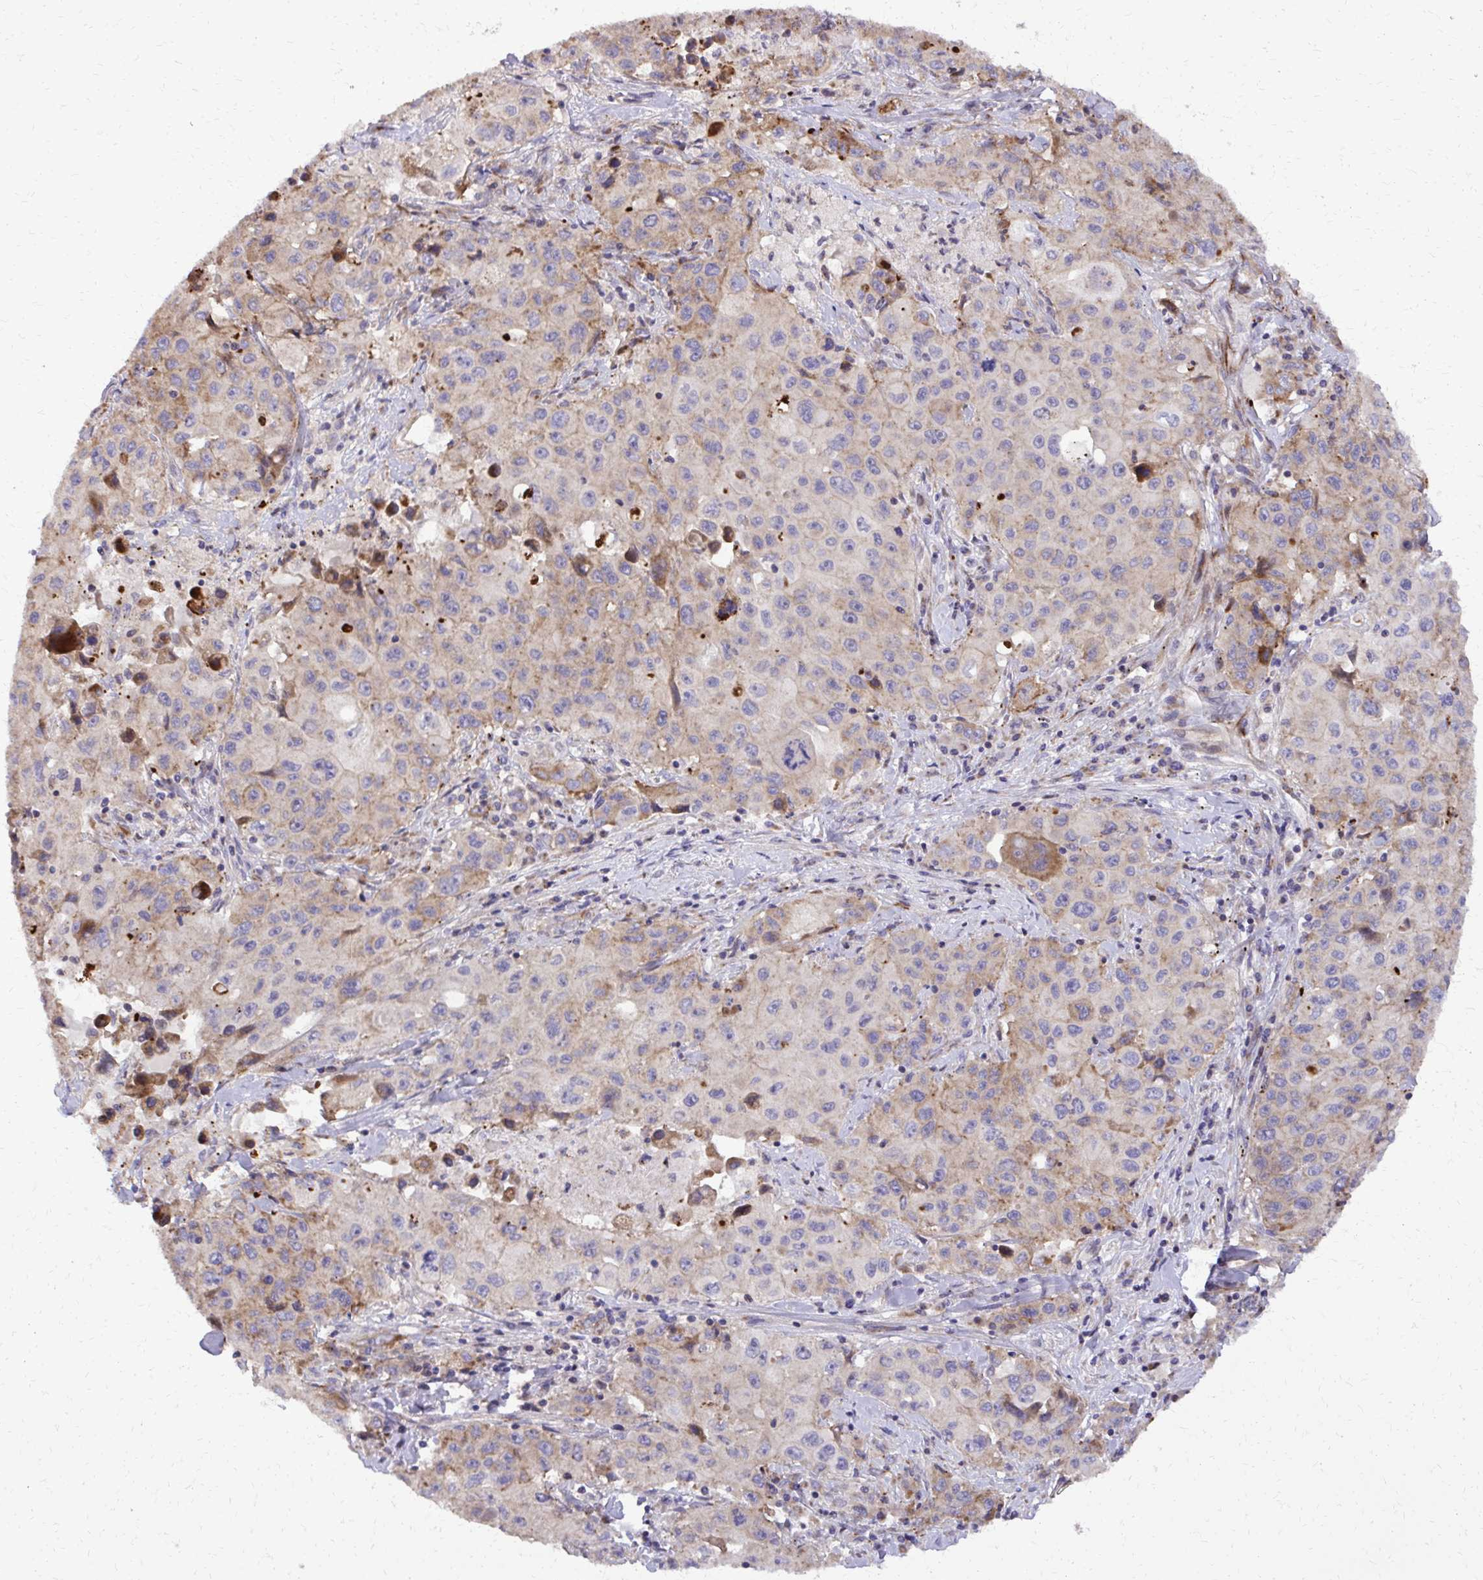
{"staining": {"intensity": "weak", "quantity": "25%-75%", "location": "cytoplasmic/membranous"}, "tissue": "lung cancer", "cell_type": "Tumor cells", "image_type": "cancer", "snomed": [{"axis": "morphology", "description": "Squamous cell carcinoma, NOS"}, {"axis": "topography", "description": "Lung"}], "caption": "Protein expression by IHC reveals weak cytoplasmic/membranous positivity in approximately 25%-75% of tumor cells in lung cancer.", "gene": "ABCC3", "patient": {"sex": "male", "age": 63}}